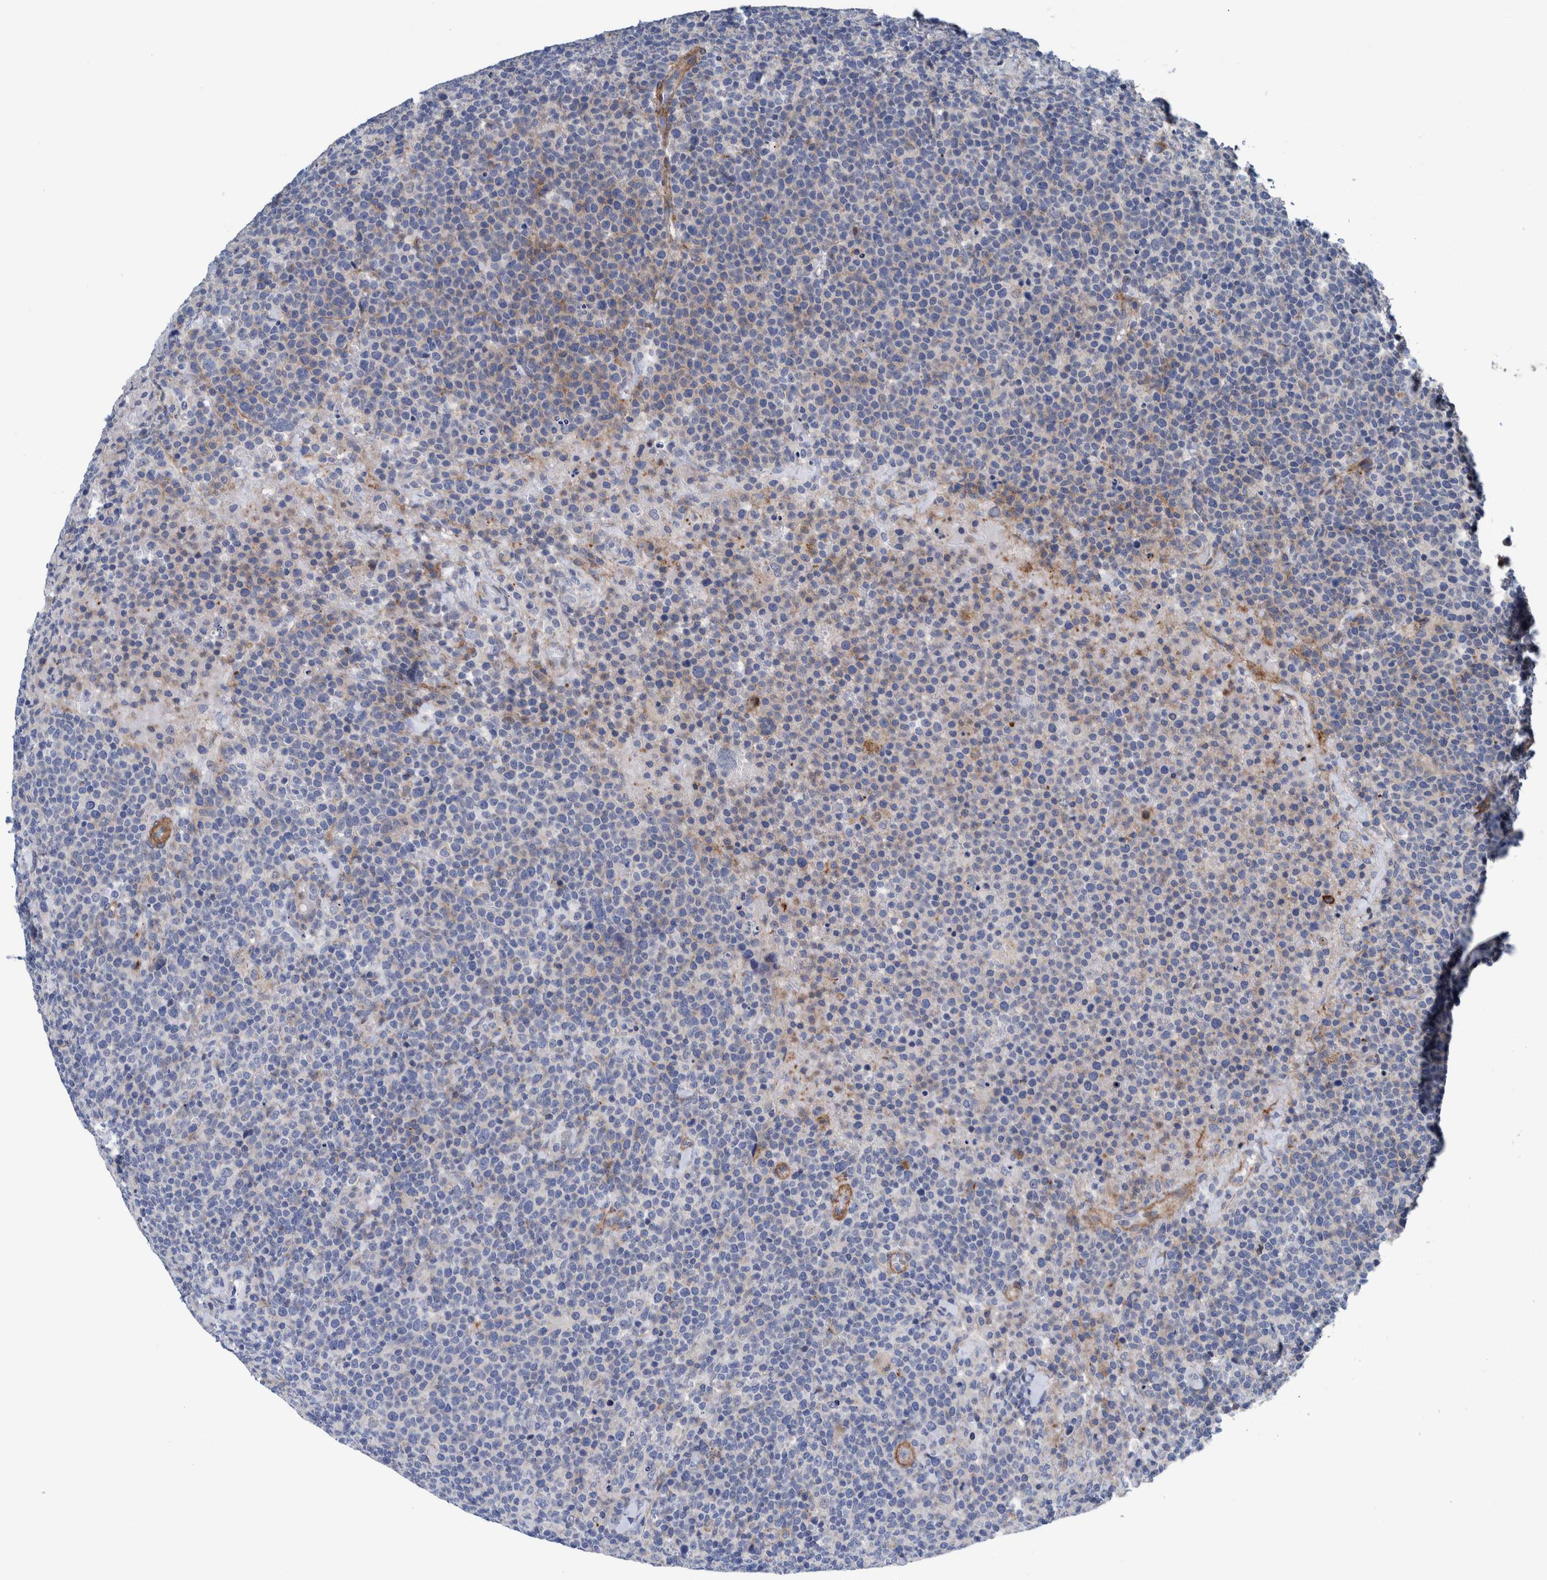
{"staining": {"intensity": "negative", "quantity": "none", "location": "none"}, "tissue": "lymphoma", "cell_type": "Tumor cells", "image_type": "cancer", "snomed": [{"axis": "morphology", "description": "Malignant lymphoma, non-Hodgkin's type, High grade"}, {"axis": "topography", "description": "Lymph node"}], "caption": "This is an immunohistochemistry micrograph of malignant lymphoma, non-Hodgkin's type (high-grade). There is no expression in tumor cells.", "gene": "MKS1", "patient": {"sex": "male", "age": 61}}